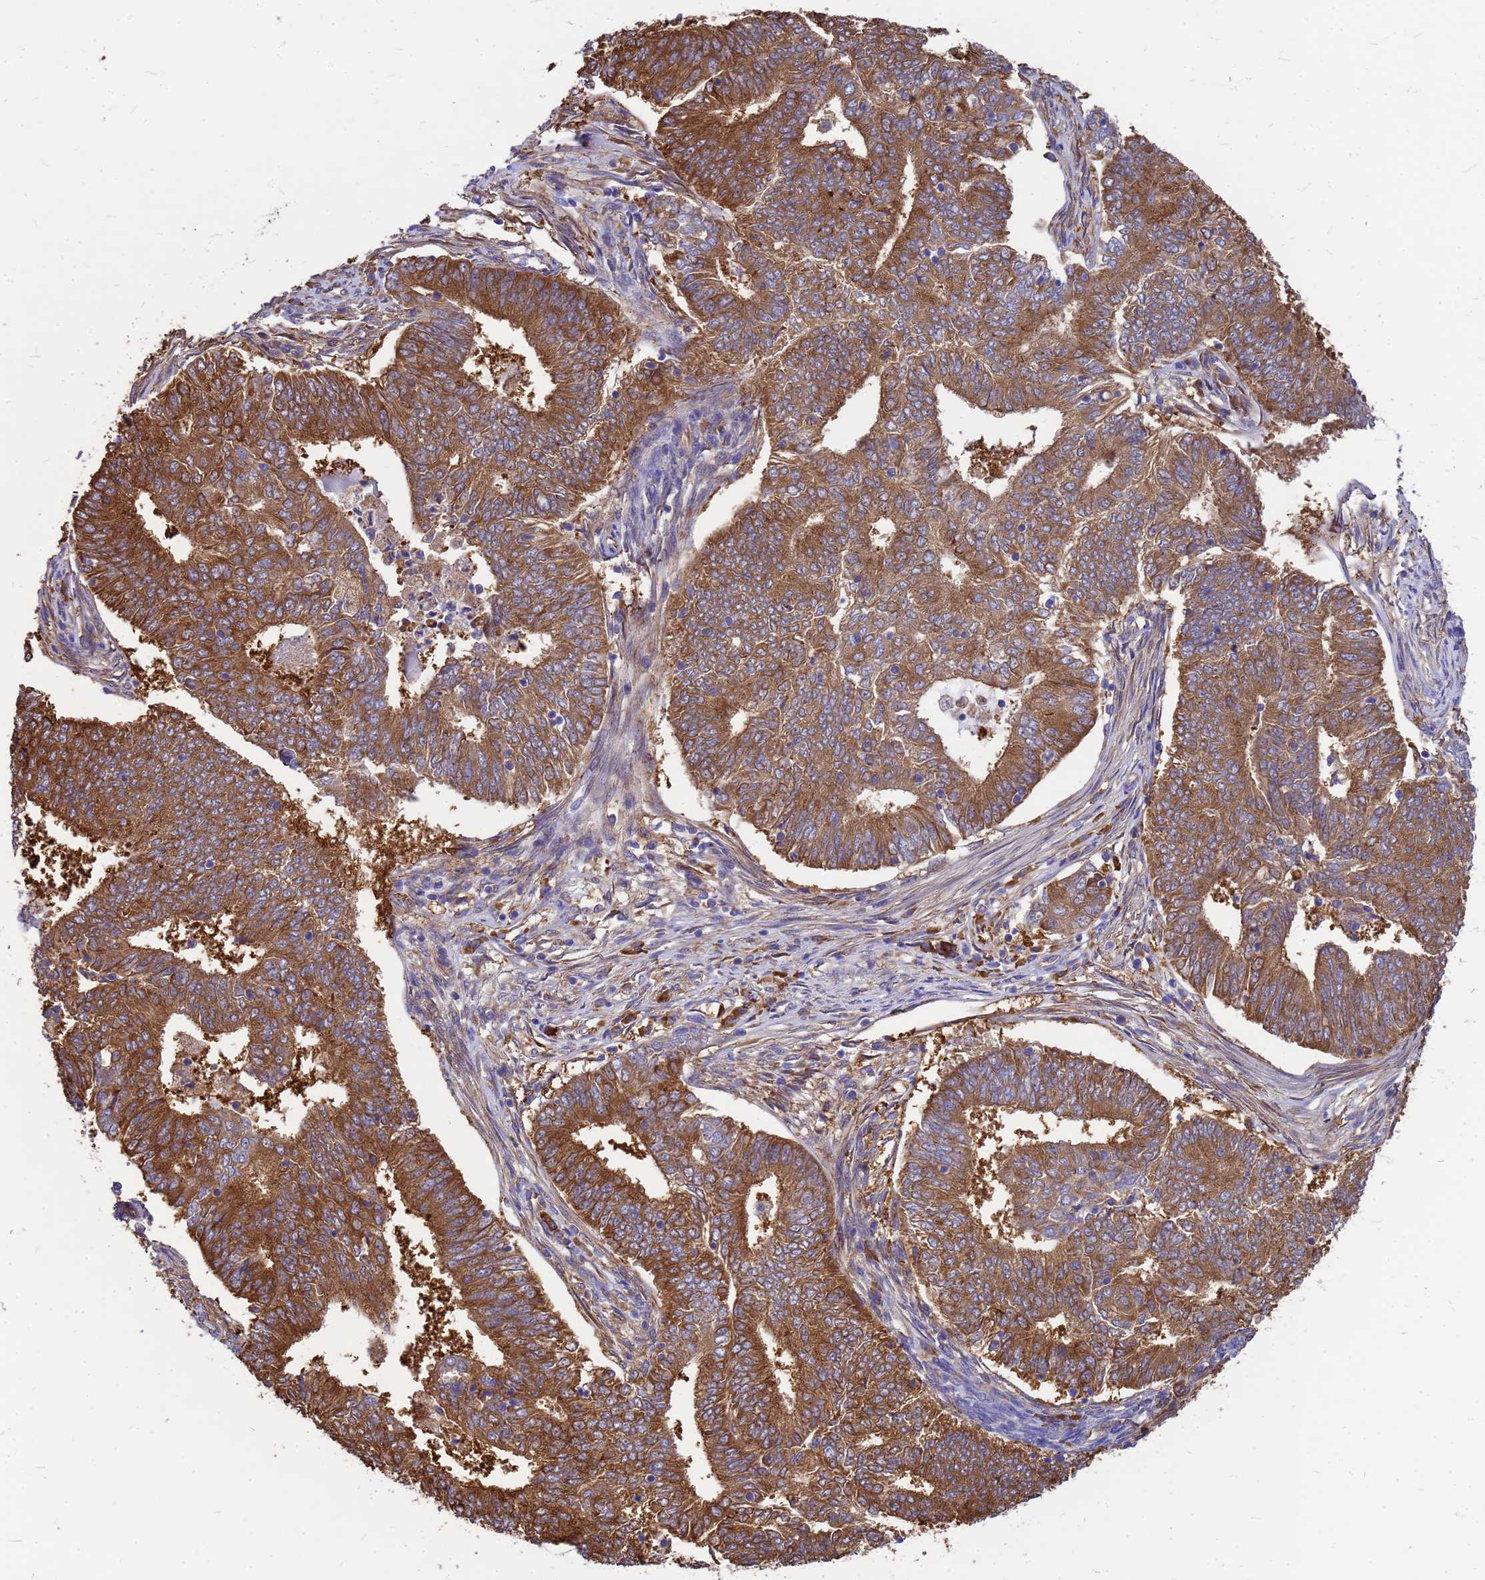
{"staining": {"intensity": "moderate", "quantity": ">75%", "location": "cytoplasmic/membranous"}, "tissue": "endometrial cancer", "cell_type": "Tumor cells", "image_type": "cancer", "snomed": [{"axis": "morphology", "description": "Adenocarcinoma, NOS"}, {"axis": "topography", "description": "Endometrium"}], "caption": "DAB immunohistochemical staining of endometrial adenocarcinoma shows moderate cytoplasmic/membranous protein staining in approximately >75% of tumor cells.", "gene": "GID4", "patient": {"sex": "female", "age": 62}}